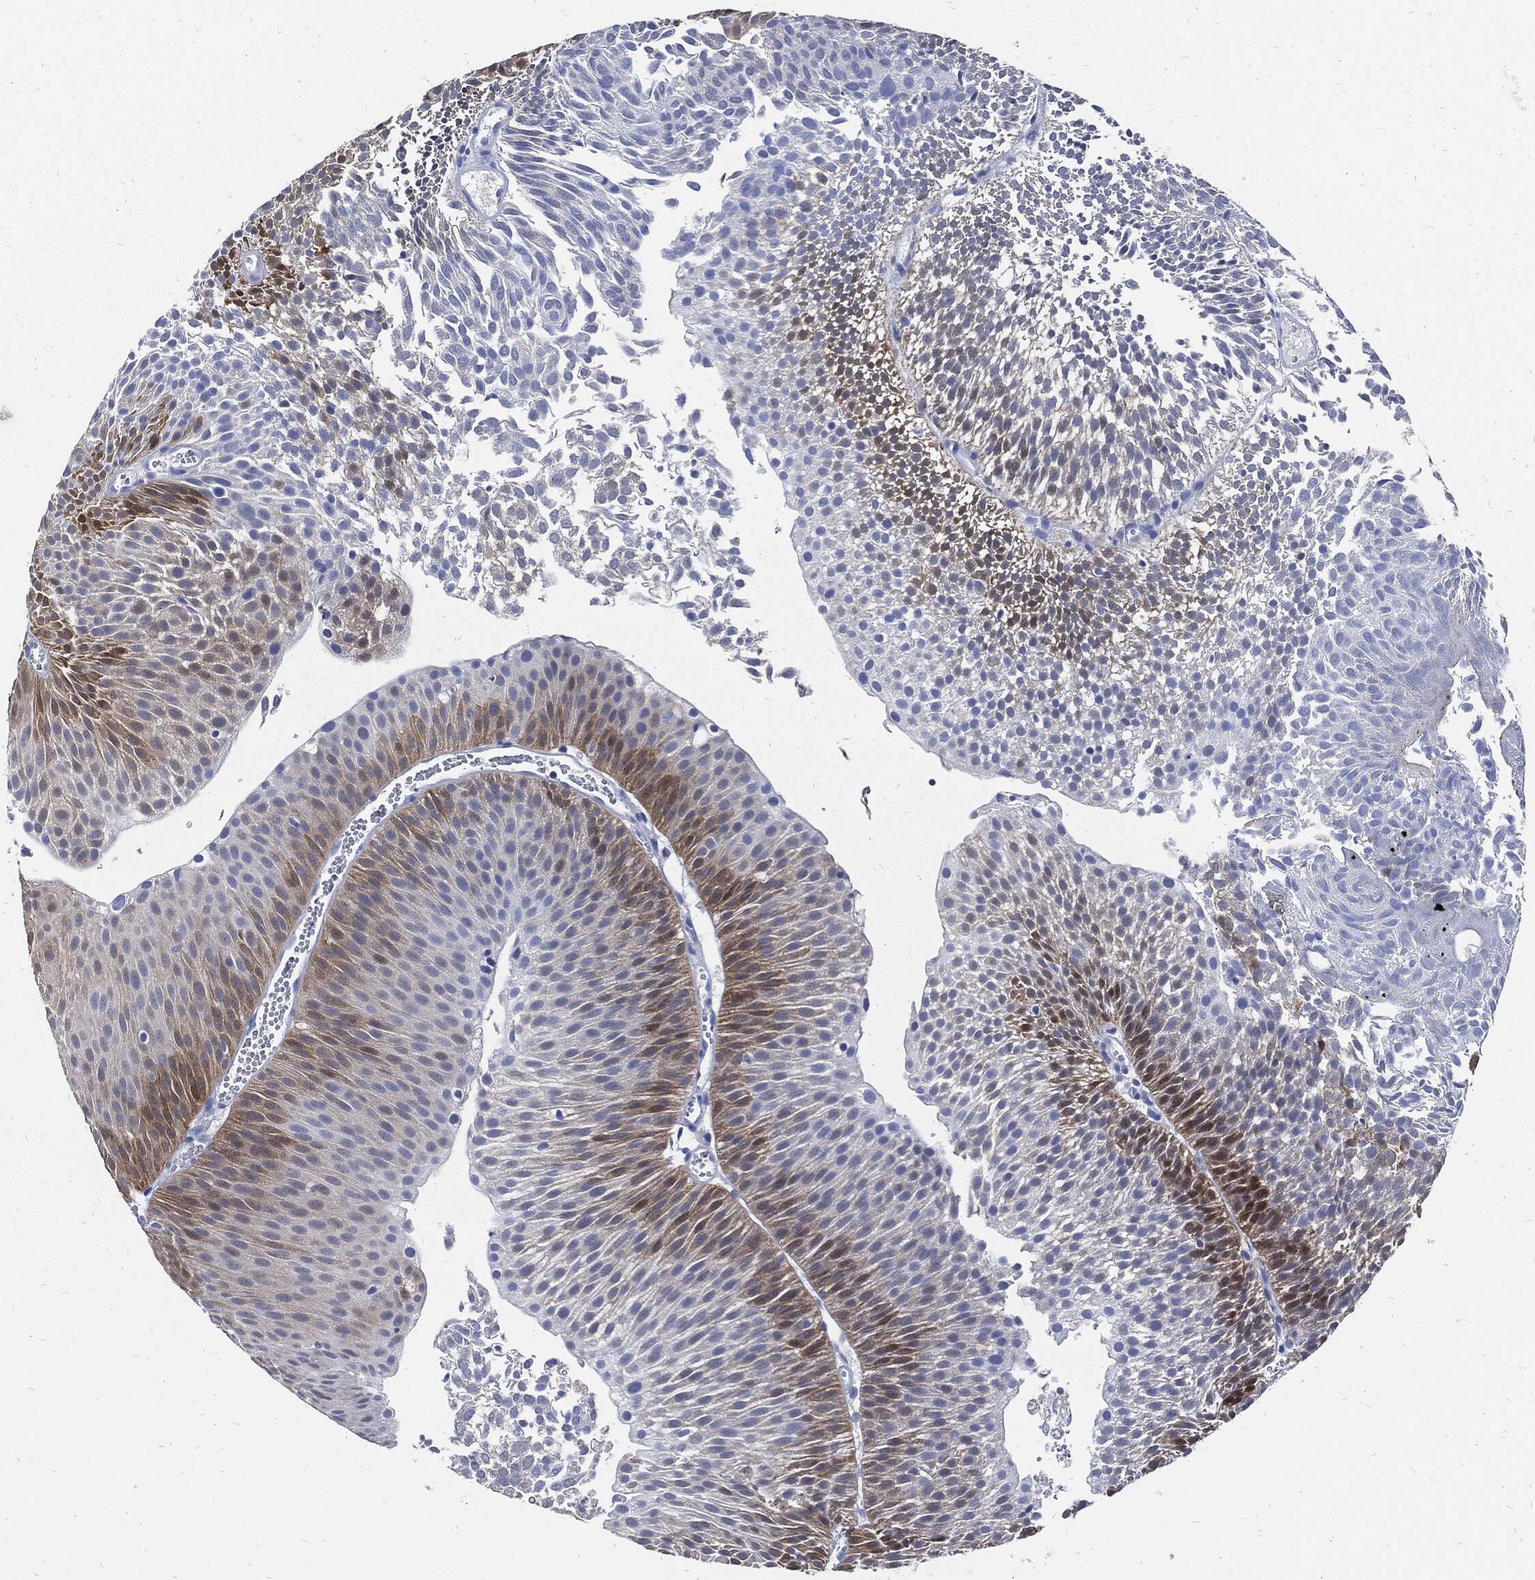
{"staining": {"intensity": "strong", "quantity": "<25%", "location": "cytoplasmic/membranous"}, "tissue": "urothelial cancer", "cell_type": "Tumor cells", "image_type": "cancer", "snomed": [{"axis": "morphology", "description": "Urothelial carcinoma, Low grade"}, {"axis": "topography", "description": "Urinary bladder"}], "caption": "DAB immunohistochemical staining of human urothelial cancer demonstrates strong cytoplasmic/membranous protein expression in about <25% of tumor cells.", "gene": "FABP4", "patient": {"sex": "male", "age": 65}}